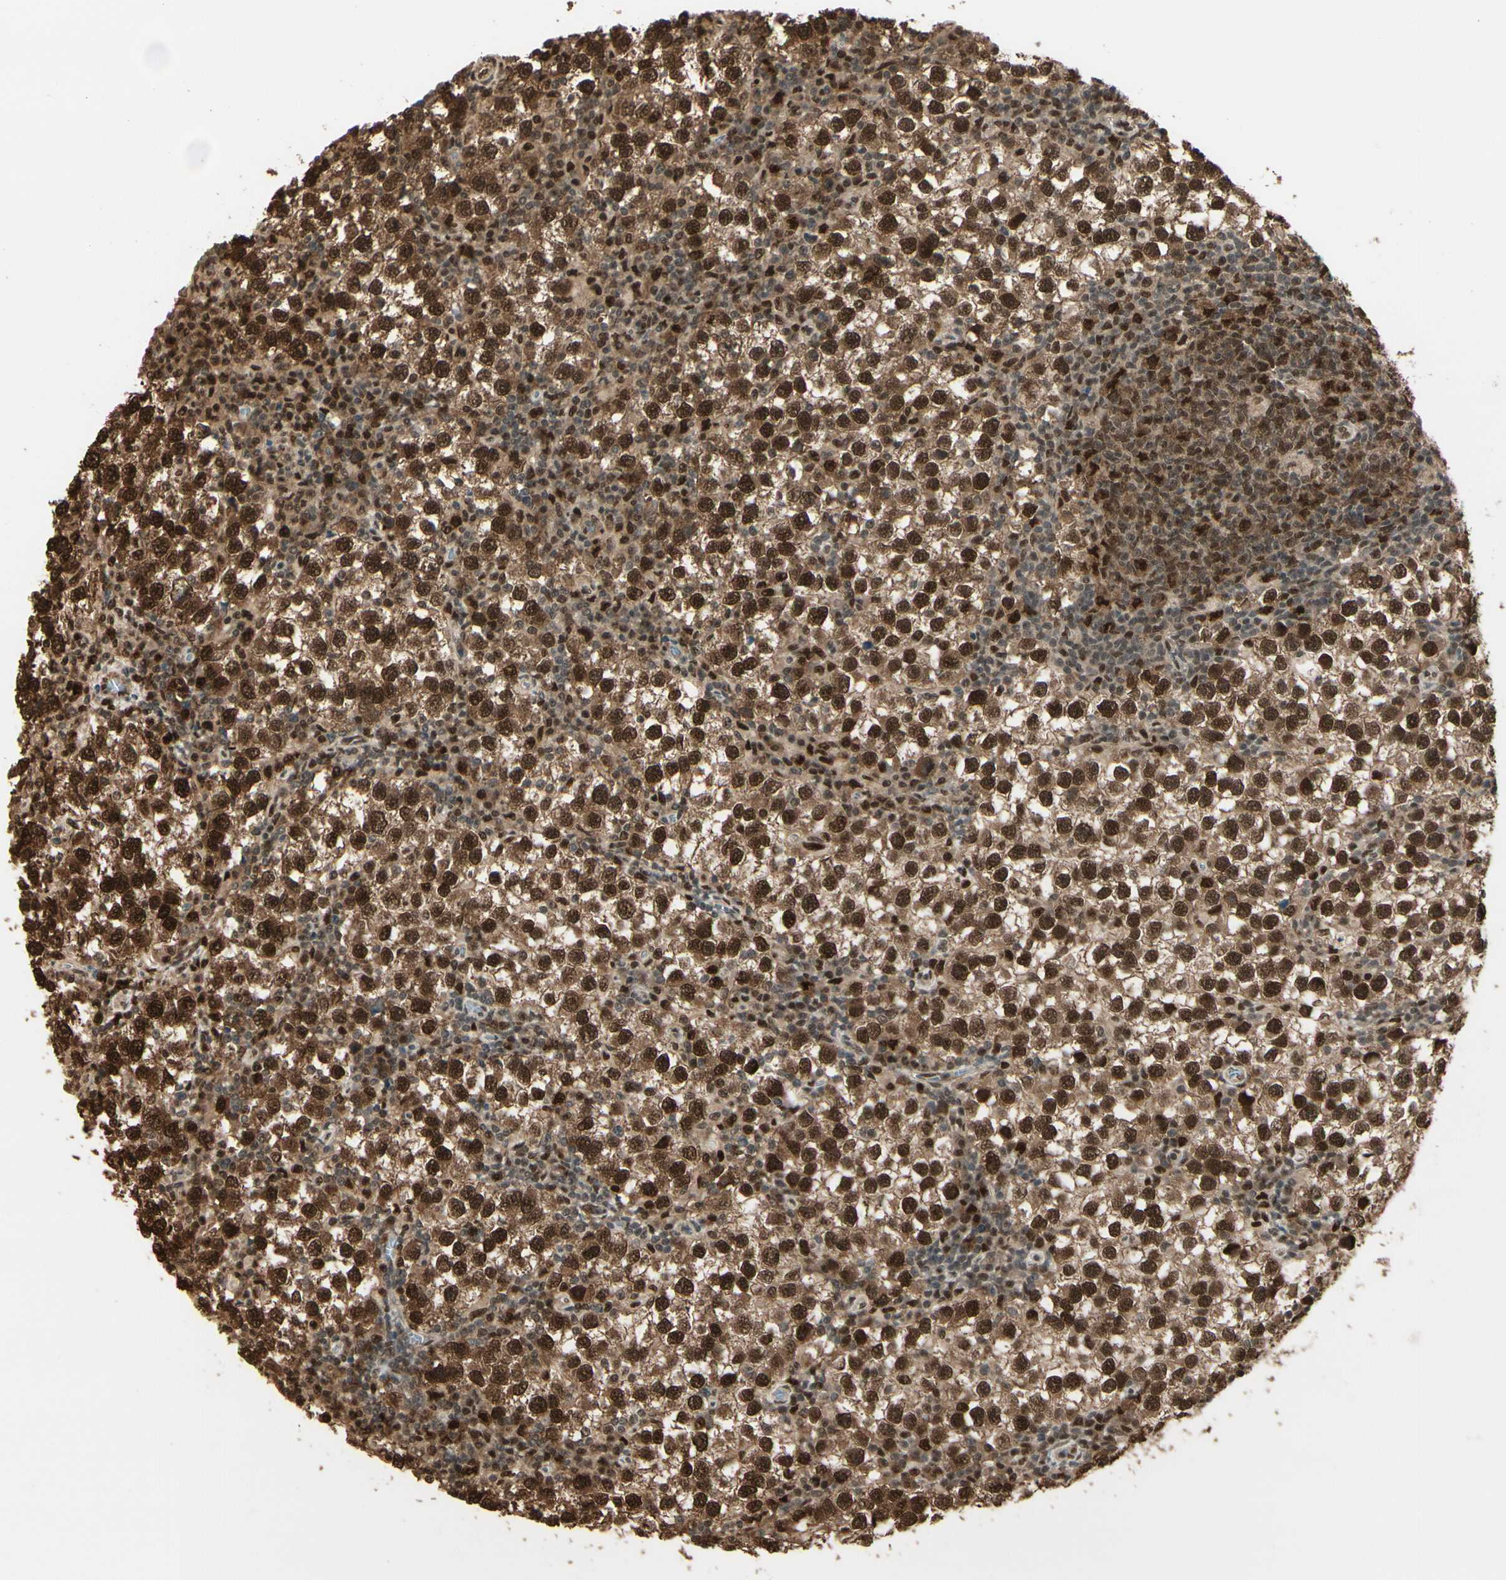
{"staining": {"intensity": "strong", "quantity": ">75%", "location": "cytoplasmic/membranous,nuclear"}, "tissue": "testis cancer", "cell_type": "Tumor cells", "image_type": "cancer", "snomed": [{"axis": "morphology", "description": "Seminoma, NOS"}, {"axis": "topography", "description": "Testis"}], "caption": "The image displays immunohistochemical staining of testis seminoma. There is strong cytoplasmic/membranous and nuclear staining is present in about >75% of tumor cells.", "gene": "HSF1", "patient": {"sex": "male", "age": 65}}